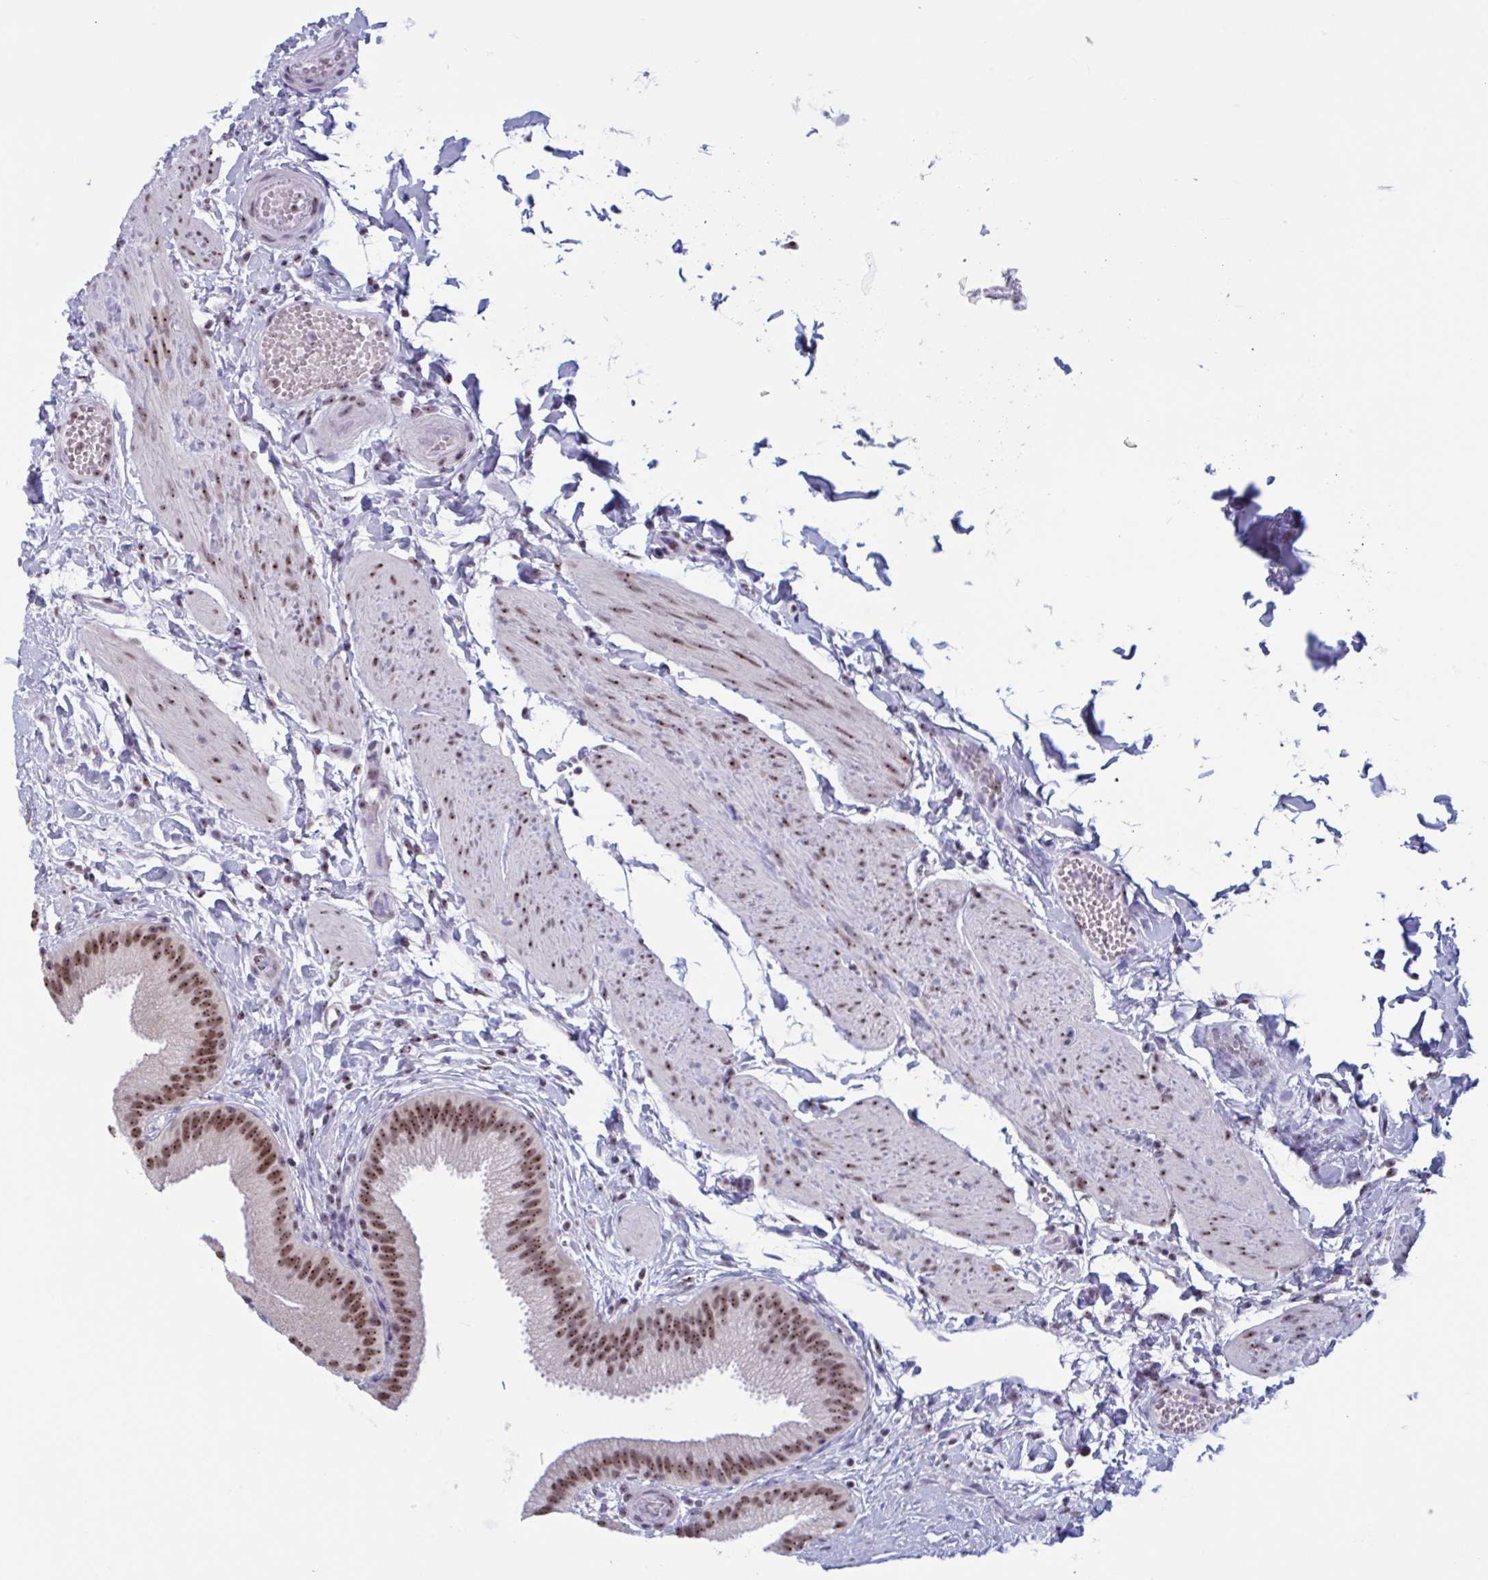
{"staining": {"intensity": "moderate", "quantity": ">75%", "location": "nuclear"}, "tissue": "gallbladder", "cell_type": "Glandular cells", "image_type": "normal", "snomed": [{"axis": "morphology", "description": "Normal tissue, NOS"}, {"axis": "topography", "description": "Gallbladder"}], "caption": "Protein expression analysis of normal human gallbladder reveals moderate nuclear staining in about >75% of glandular cells. Using DAB (brown) and hematoxylin (blue) stains, captured at high magnification using brightfield microscopy.", "gene": "TGM6", "patient": {"sex": "female", "age": 63}}